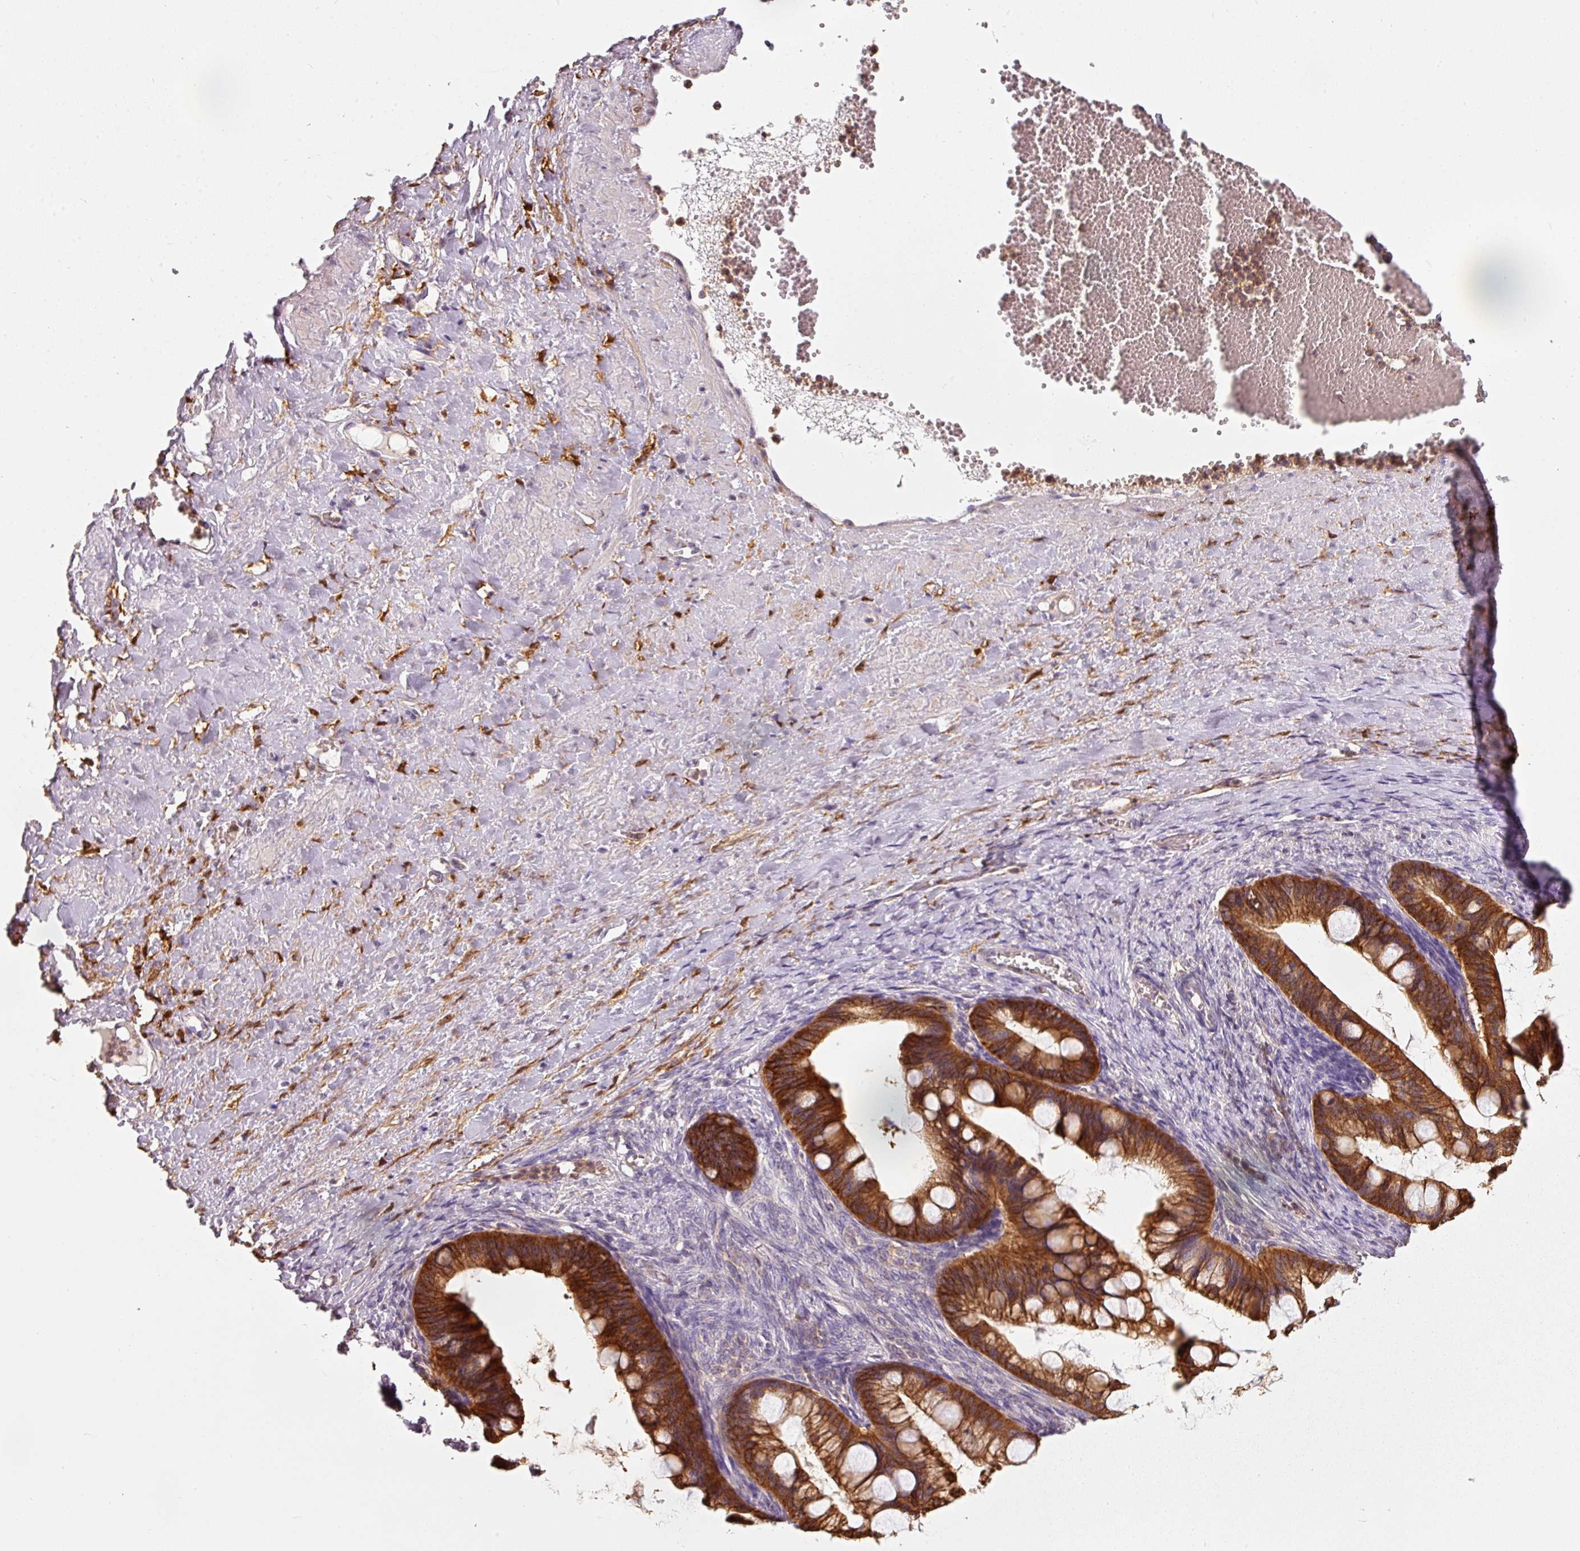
{"staining": {"intensity": "strong", "quantity": ">75%", "location": "cytoplasmic/membranous"}, "tissue": "ovarian cancer", "cell_type": "Tumor cells", "image_type": "cancer", "snomed": [{"axis": "morphology", "description": "Cystadenocarcinoma, mucinous, NOS"}, {"axis": "topography", "description": "Ovary"}], "caption": "Immunohistochemistry of human ovarian cancer (mucinous cystadenocarcinoma) exhibits high levels of strong cytoplasmic/membranous expression in approximately >75% of tumor cells.", "gene": "IQGAP2", "patient": {"sex": "female", "age": 73}}